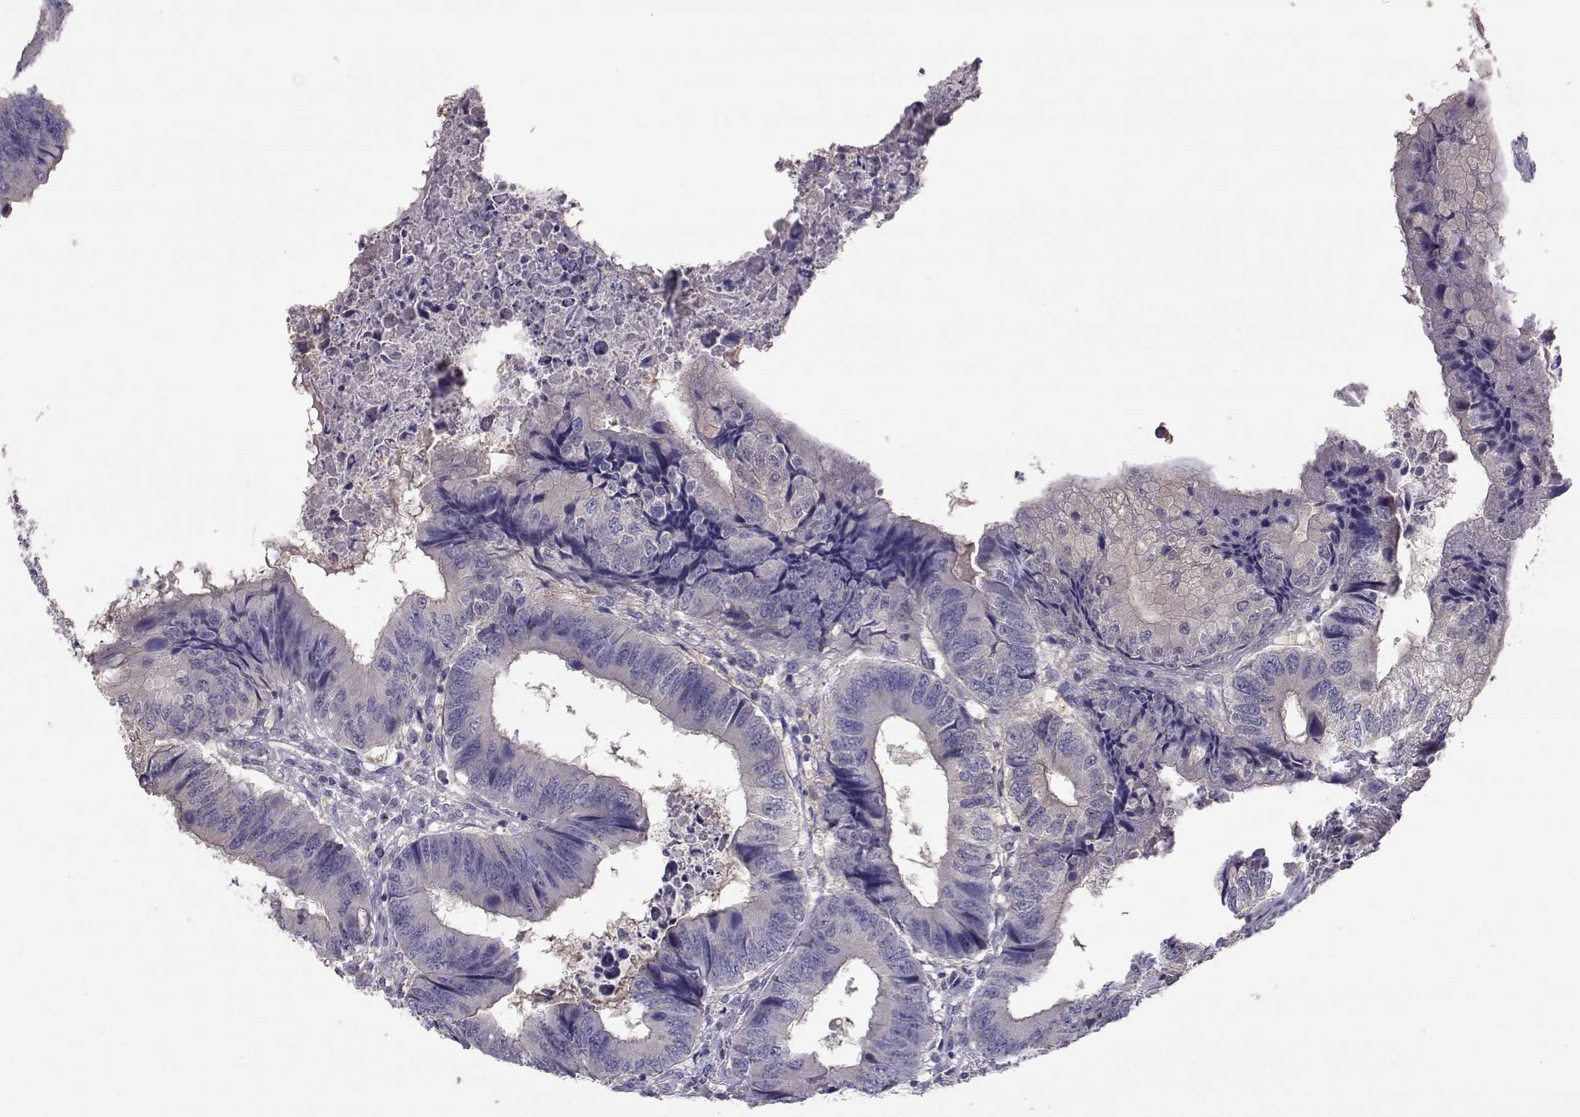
{"staining": {"intensity": "negative", "quantity": "none", "location": "none"}, "tissue": "colorectal cancer", "cell_type": "Tumor cells", "image_type": "cancer", "snomed": [{"axis": "morphology", "description": "Adenocarcinoma, NOS"}, {"axis": "topography", "description": "Colon"}], "caption": "Immunohistochemistry (IHC) of human adenocarcinoma (colorectal) exhibits no staining in tumor cells.", "gene": "NCAM2", "patient": {"sex": "male", "age": 53}}